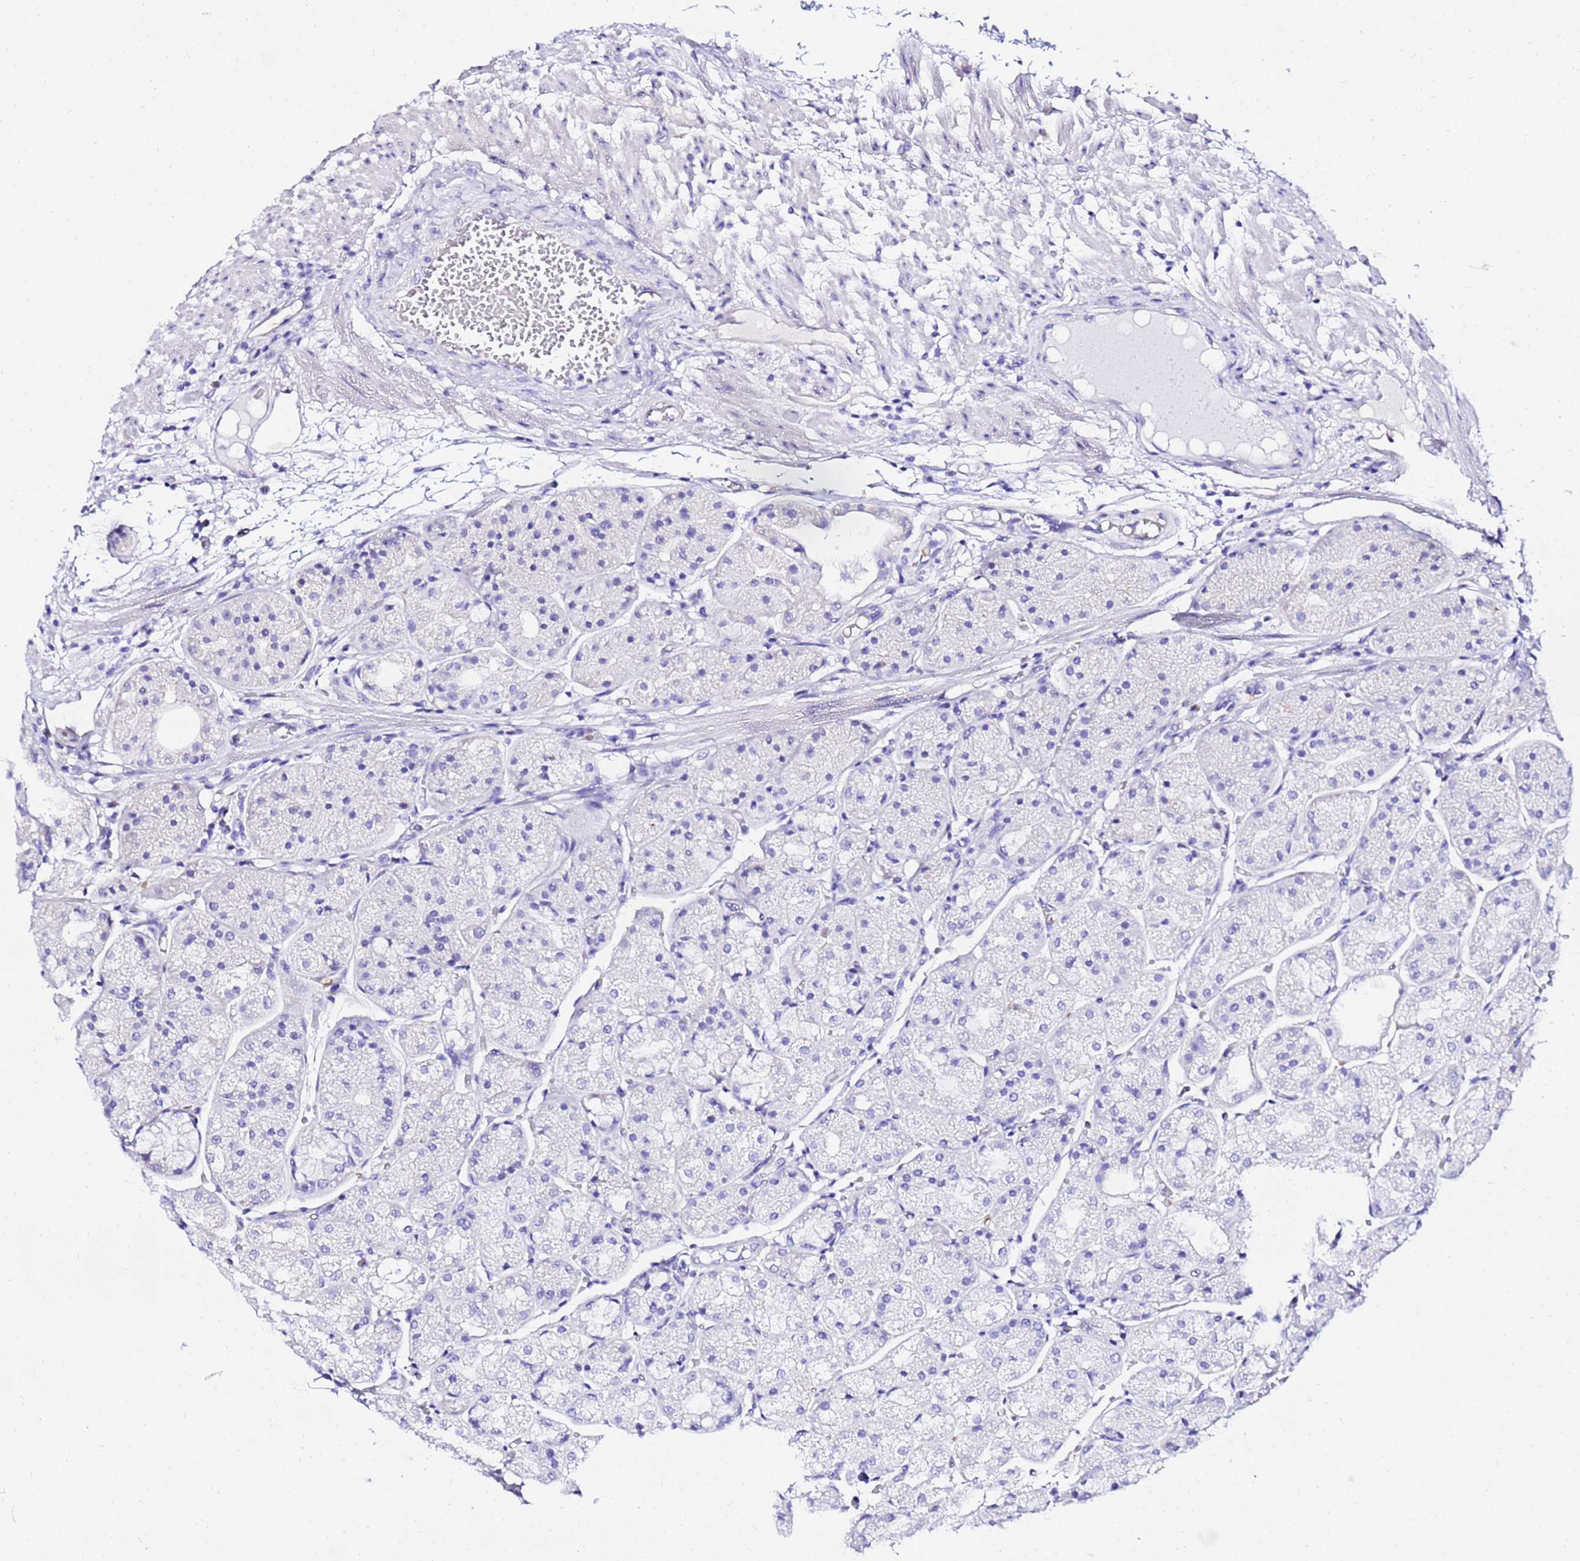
{"staining": {"intensity": "negative", "quantity": "none", "location": "none"}, "tissue": "stomach", "cell_type": "Glandular cells", "image_type": "normal", "snomed": [{"axis": "morphology", "description": "Normal tissue, NOS"}, {"axis": "topography", "description": "Stomach, upper"}], "caption": "Human stomach stained for a protein using IHC exhibits no expression in glandular cells.", "gene": "HERC5", "patient": {"sex": "male", "age": 72}}